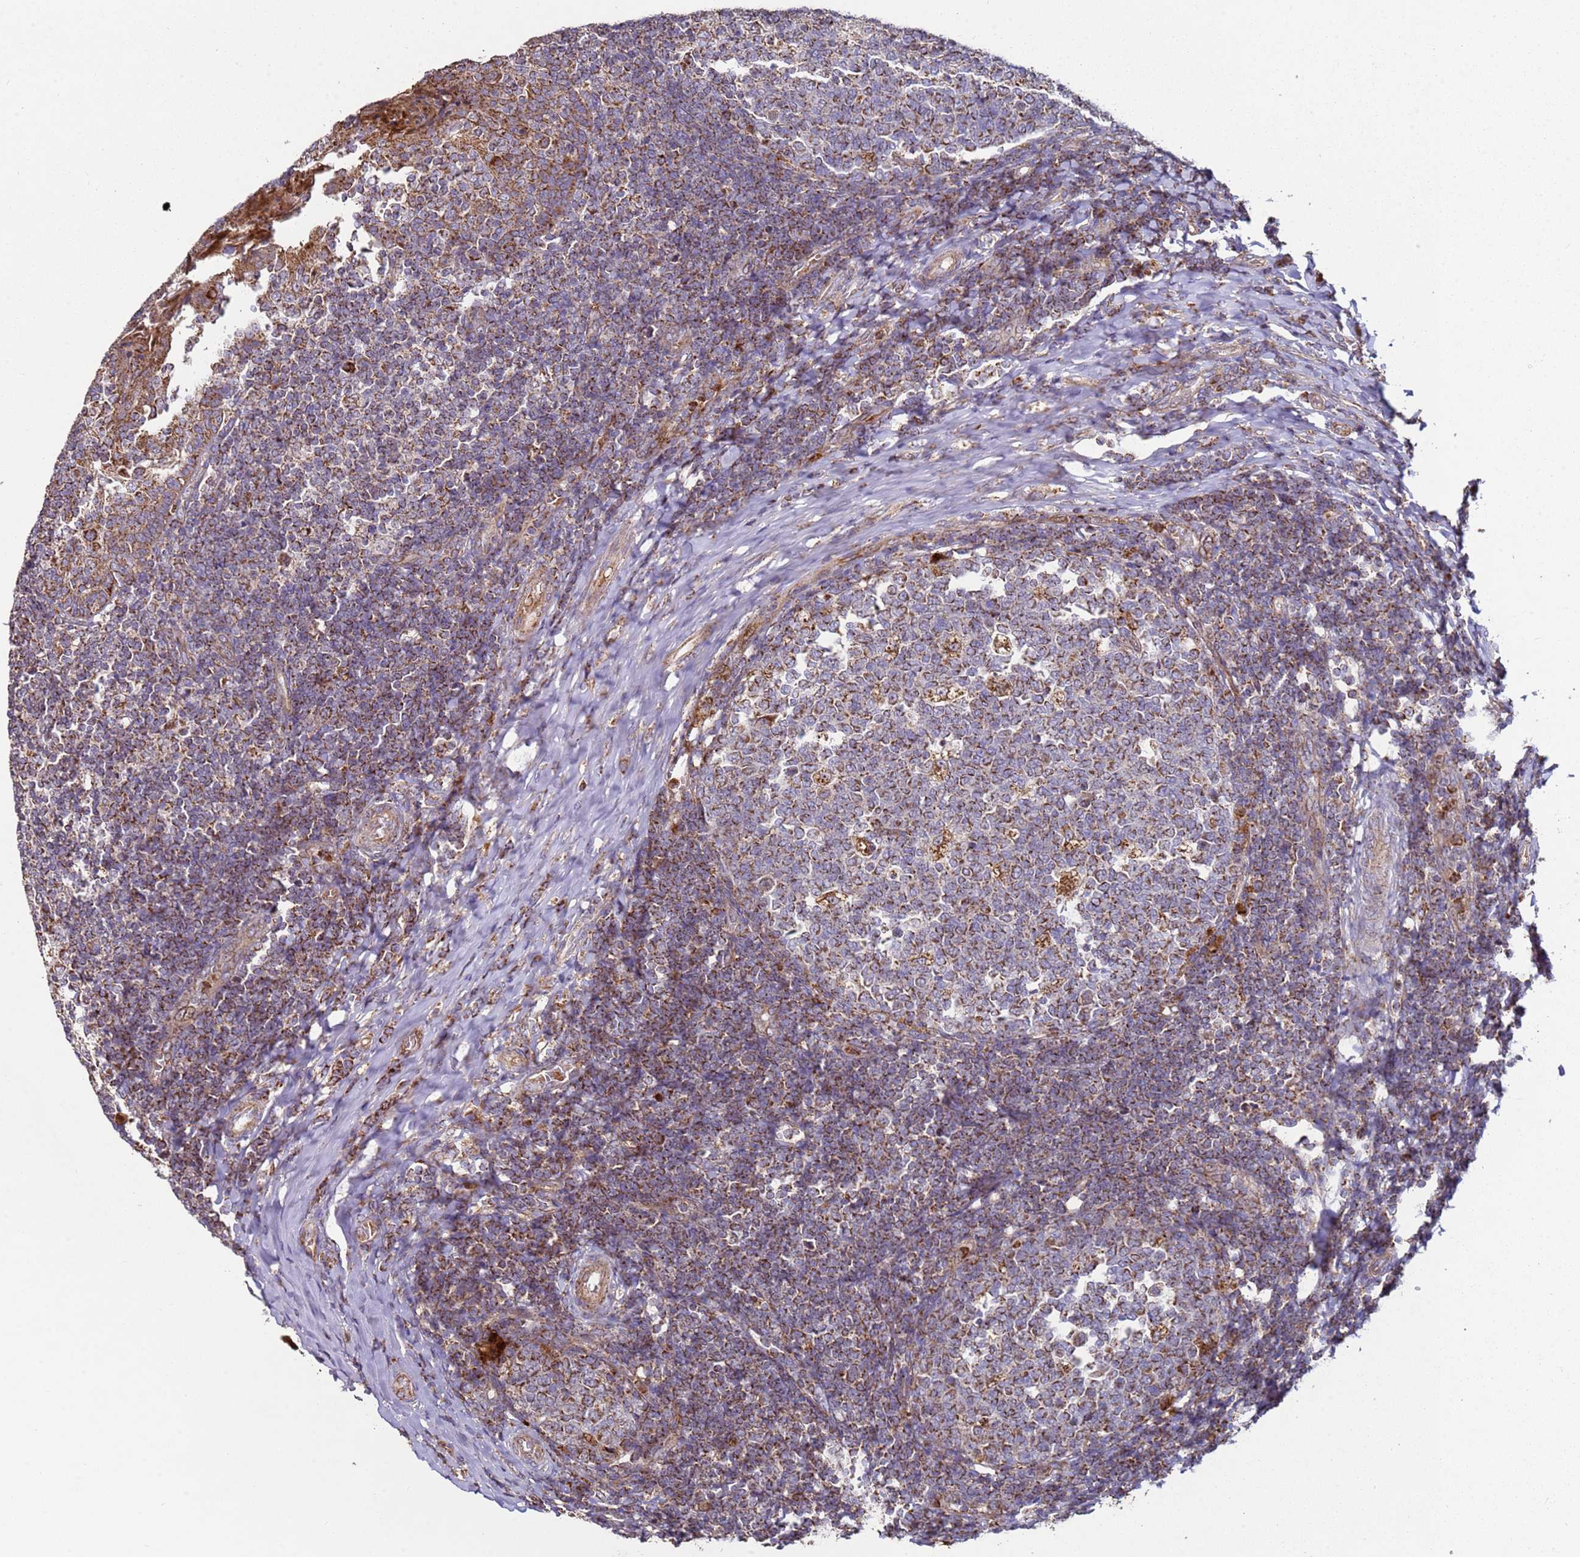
{"staining": {"intensity": "moderate", "quantity": "<25%", "location": "cytoplasmic/membranous"}, "tissue": "tonsil", "cell_type": "Germinal center cells", "image_type": "normal", "snomed": [{"axis": "morphology", "description": "Normal tissue, NOS"}, {"axis": "topography", "description": "Tonsil"}], "caption": "DAB (3,3'-diaminobenzidine) immunohistochemical staining of unremarkable tonsil exhibits moderate cytoplasmic/membranous protein staining in about <25% of germinal center cells. (IHC, brightfield microscopy, high magnification).", "gene": "FBXO33", "patient": {"sex": "female", "age": 19}}